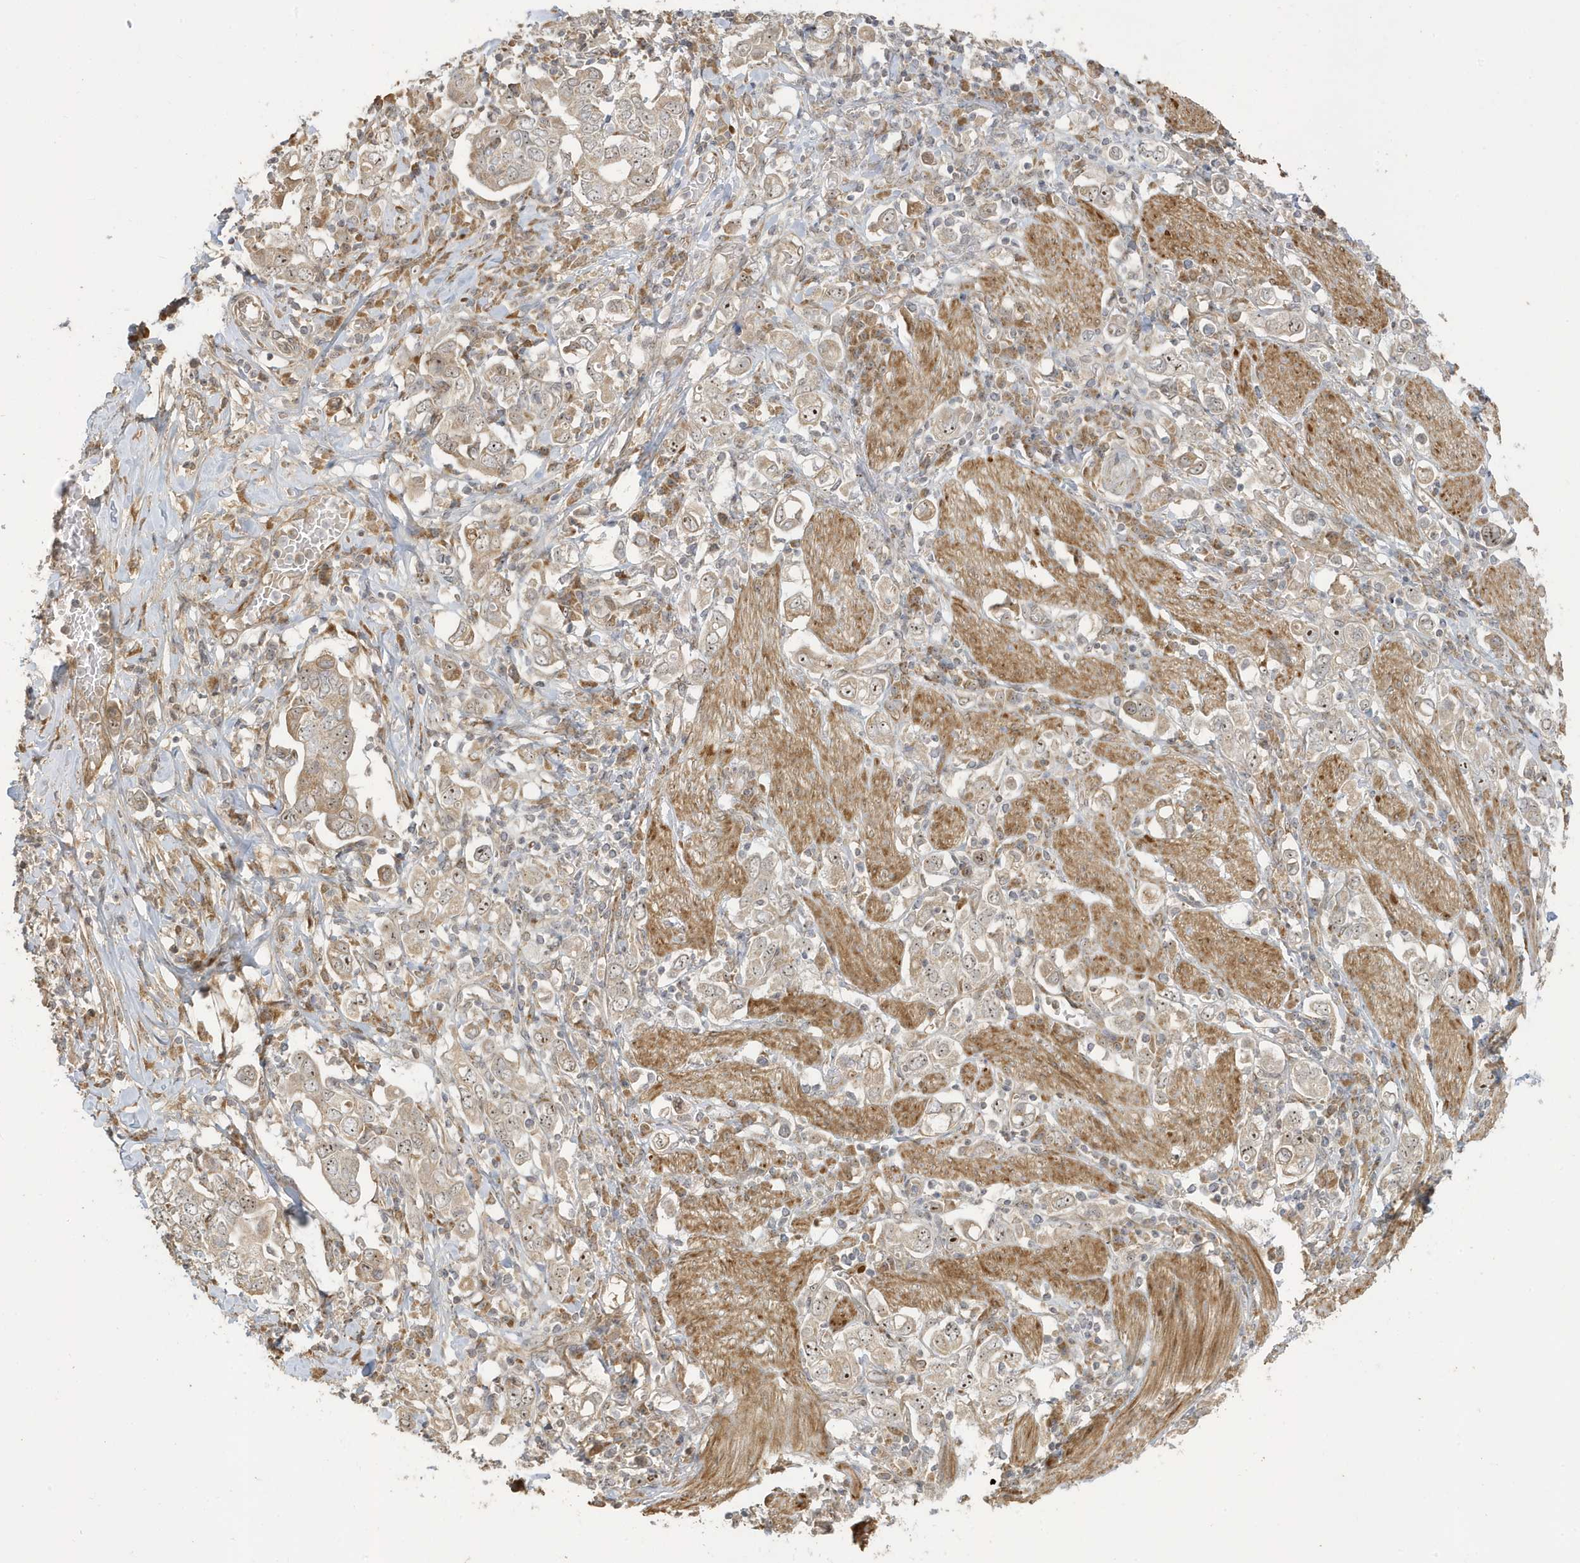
{"staining": {"intensity": "weak", "quantity": "<25%", "location": "cytoplasmic/membranous,nuclear"}, "tissue": "stomach cancer", "cell_type": "Tumor cells", "image_type": "cancer", "snomed": [{"axis": "morphology", "description": "Adenocarcinoma, NOS"}, {"axis": "topography", "description": "Stomach, upper"}], "caption": "Tumor cells show no significant expression in stomach cancer. The staining is performed using DAB (3,3'-diaminobenzidine) brown chromogen with nuclei counter-stained in using hematoxylin.", "gene": "ECM2", "patient": {"sex": "male", "age": 62}}